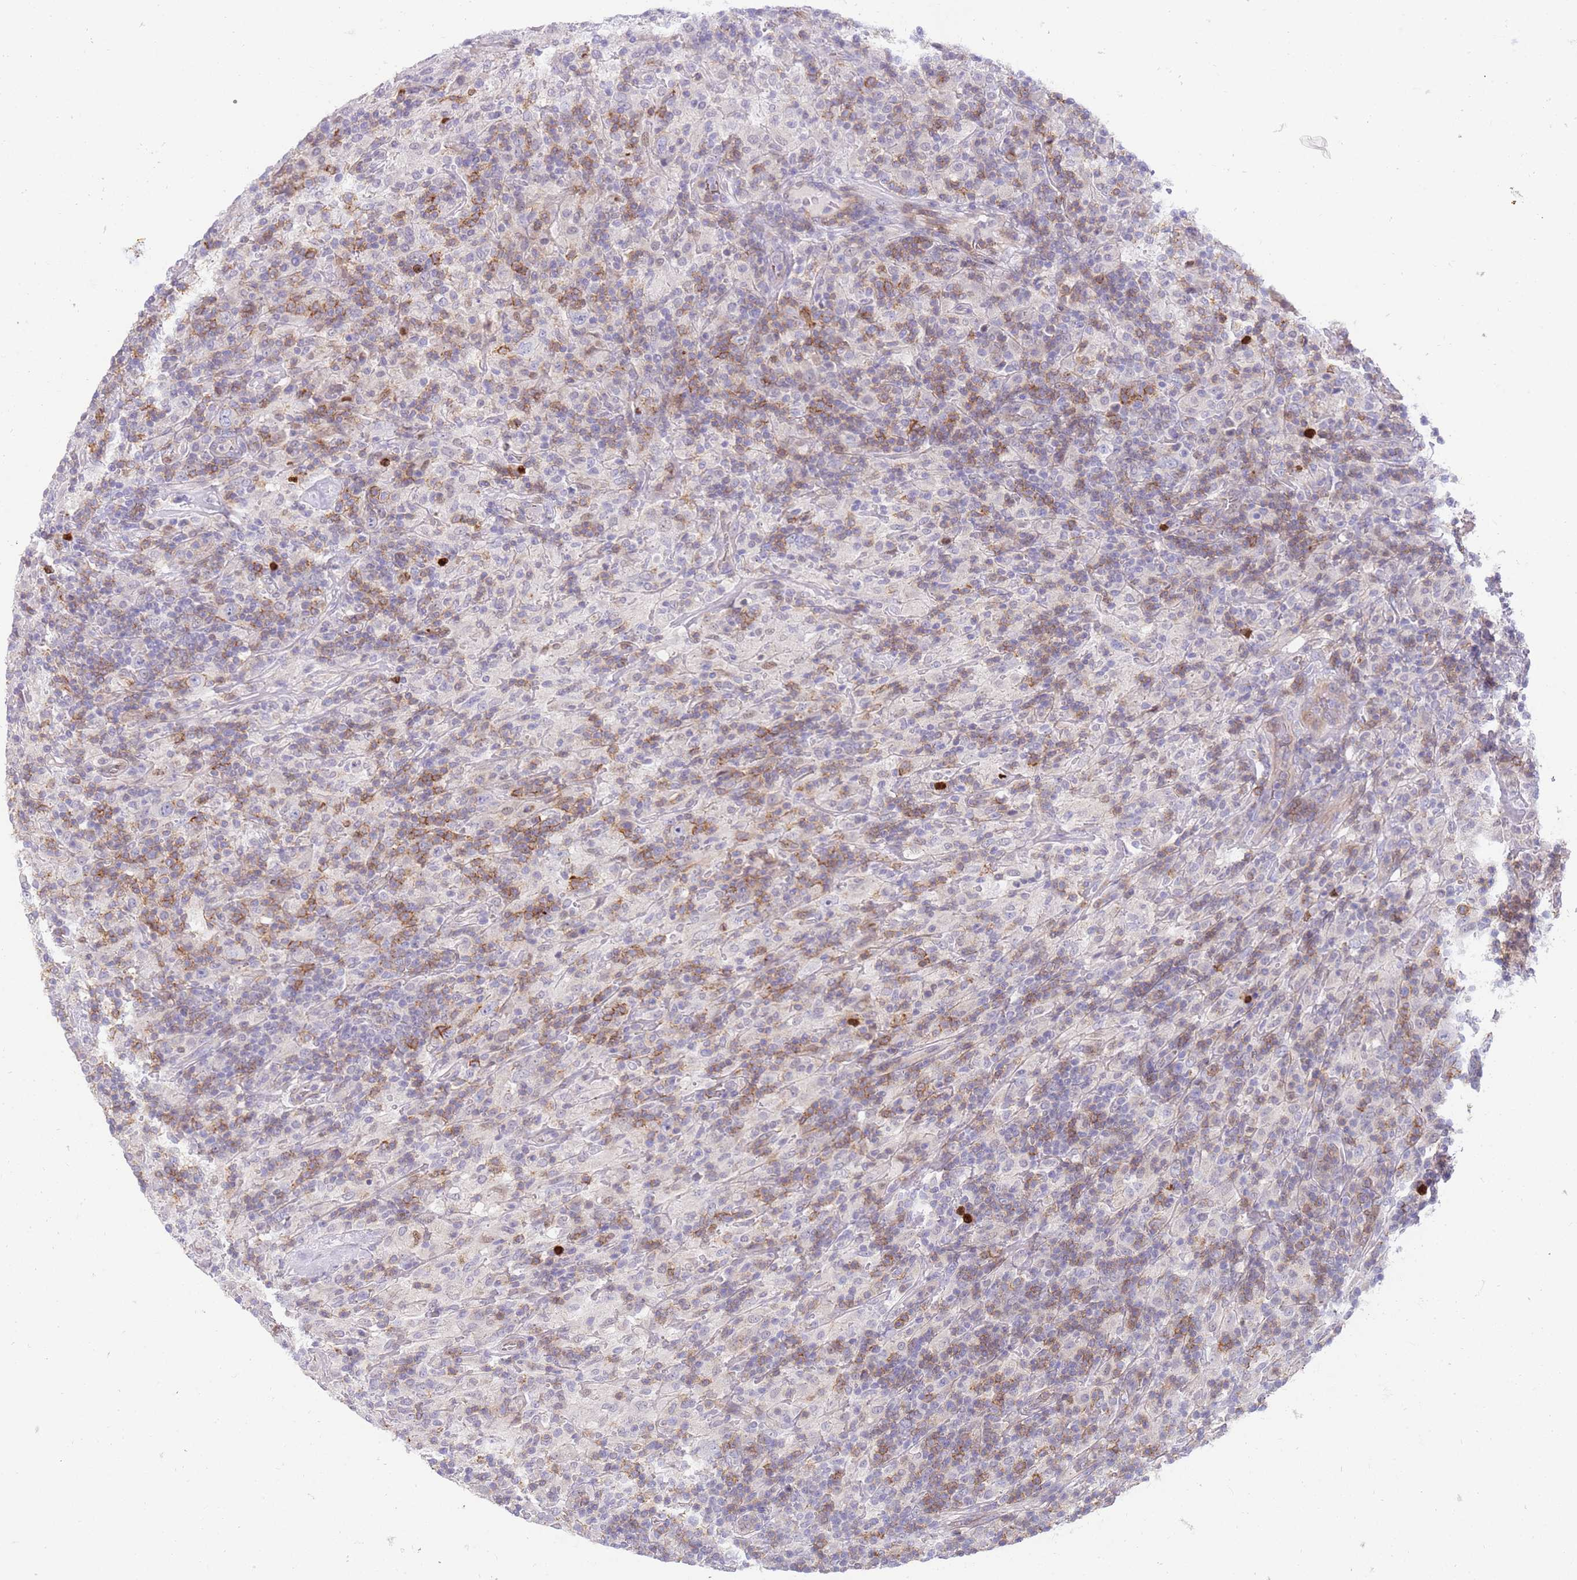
{"staining": {"intensity": "negative", "quantity": "none", "location": "none"}, "tissue": "lymphoma", "cell_type": "Tumor cells", "image_type": "cancer", "snomed": [{"axis": "morphology", "description": "Hodgkin's disease, NOS"}, {"axis": "topography", "description": "Lymph node"}], "caption": "DAB (3,3'-diaminobenzidine) immunohistochemical staining of human lymphoma exhibits no significant expression in tumor cells.", "gene": "STK25", "patient": {"sex": "male", "age": 70}}